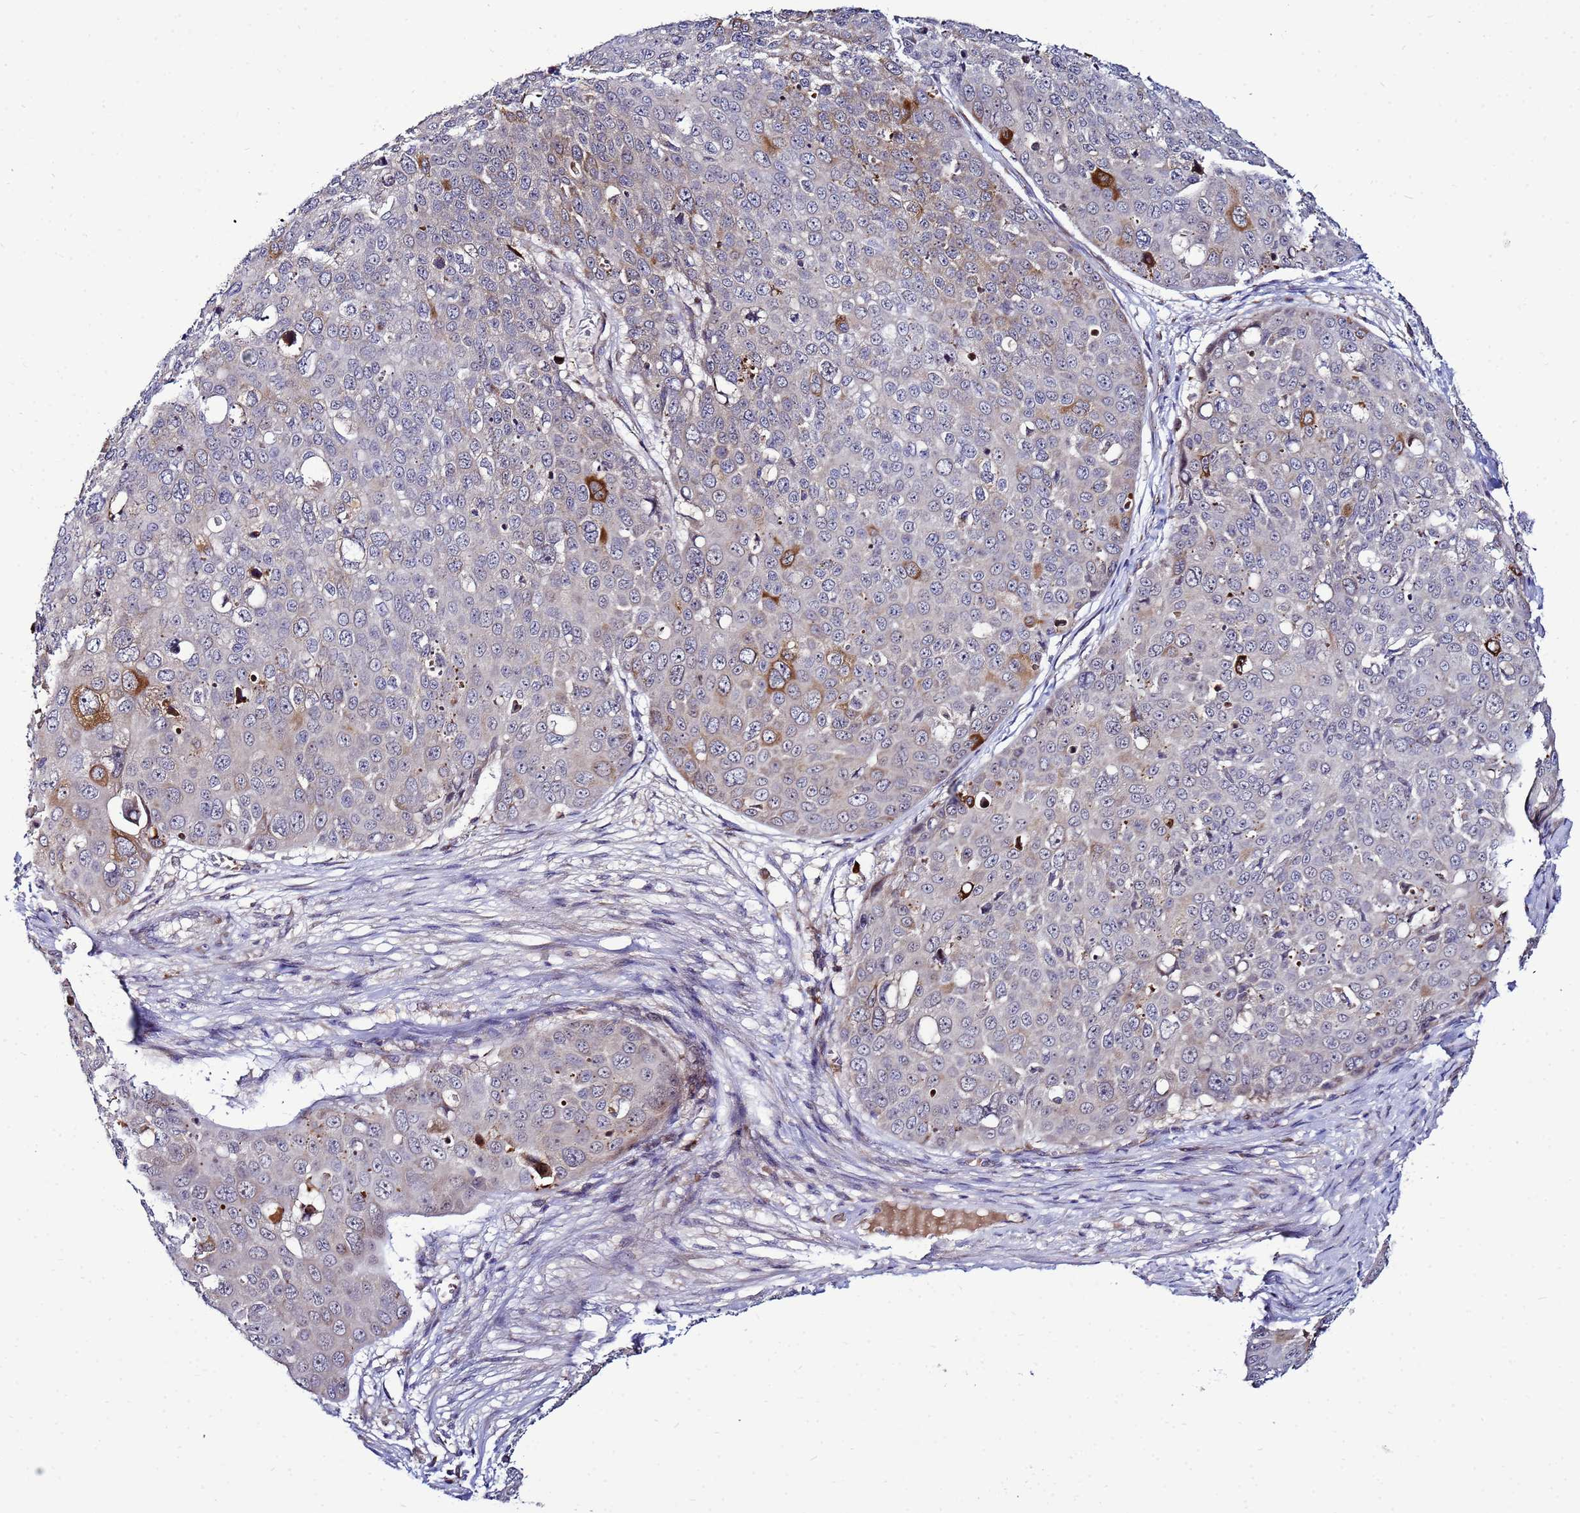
{"staining": {"intensity": "strong", "quantity": "<25%", "location": "cytoplasmic/membranous"}, "tissue": "skin cancer", "cell_type": "Tumor cells", "image_type": "cancer", "snomed": [{"axis": "morphology", "description": "Squamous cell carcinoma, NOS"}, {"axis": "topography", "description": "Skin"}], "caption": "Strong cytoplasmic/membranous protein positivity is seen in about <25% of tumor cells in skin cancer (squamous cell carcinoma).", "gene": "NOL8", "patient": {"sex": "male", "age": 71}}